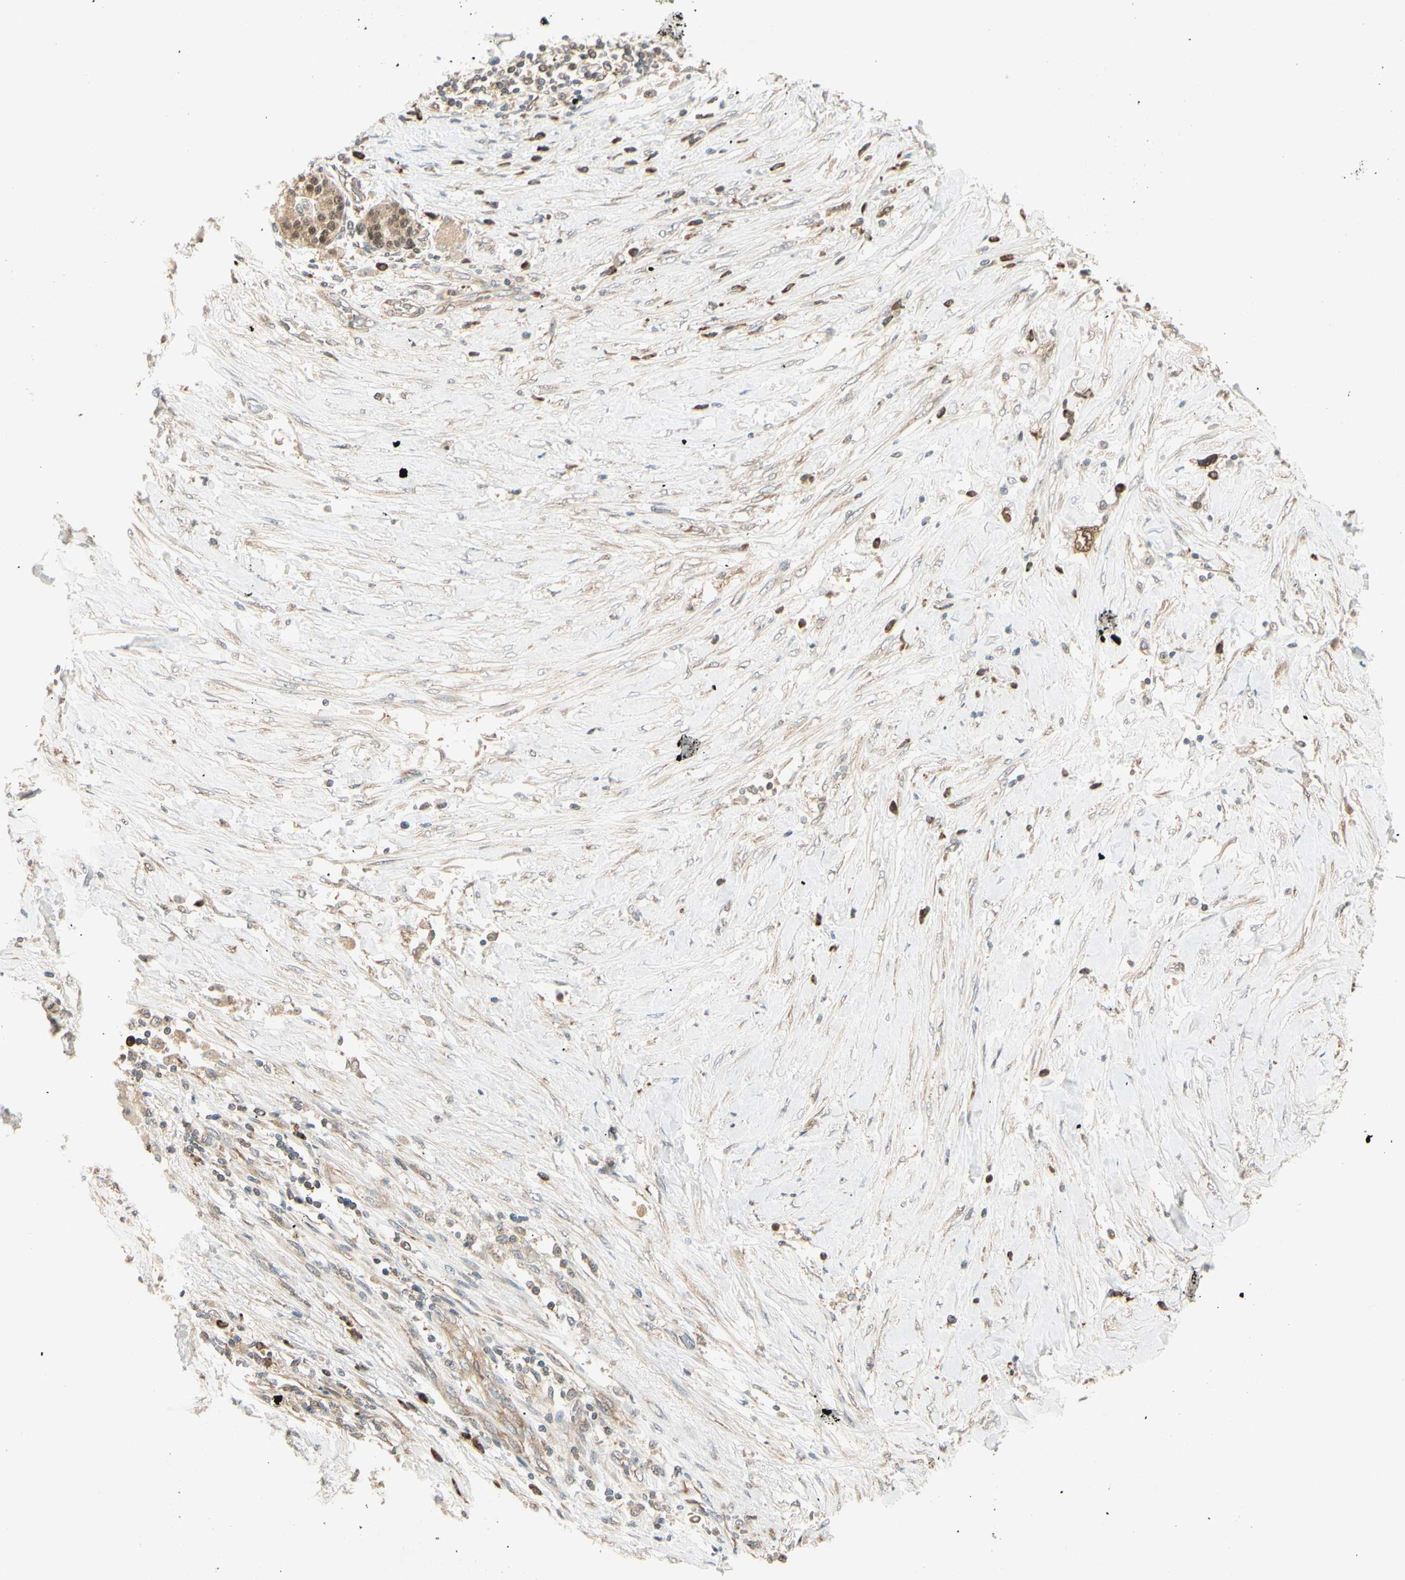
{"staining": {"intensity": "weak", "quantity": ">75%", "location": "cytoplasmic/membranous"}, "tissue": "pancreatic cancer", "cell_type": "Tumor cells", "image_type": "cancer", "snomed": [{"axis": "morphology", "description": "Adenocarcinoma, NOS"}, {"axis": "topography", "description": "Pancreas"}], "caption": "Immunohistochemical staining of human adenocarcinoma (pancreatic) displays low levels of weak cytoplasmic/membranous staining in about >75% of tumor cells.", "gene": "IPO5", "patient": {"sex": "female", "age": 70}}